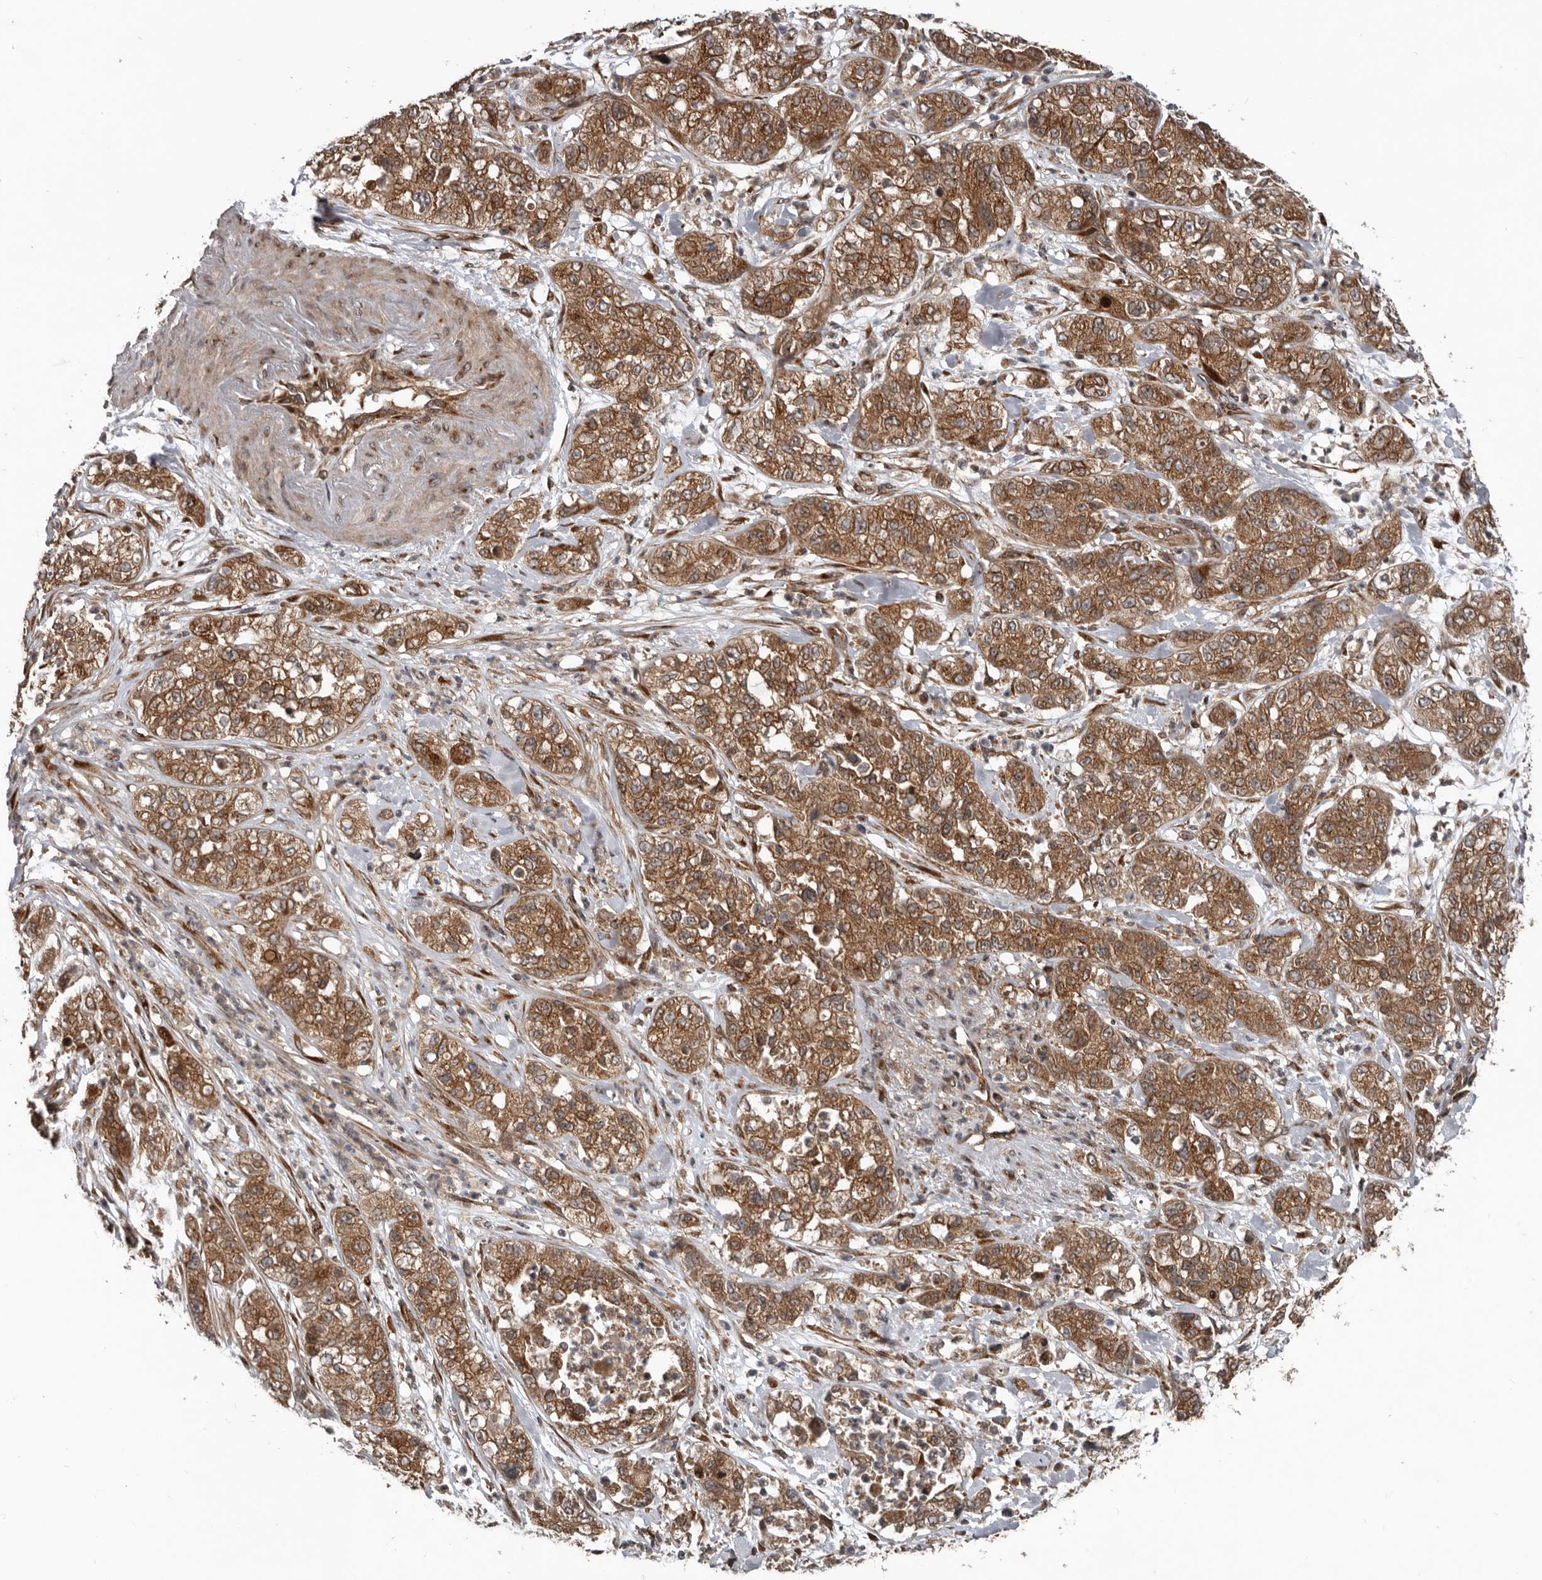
{"staining": {"intensity": "moderate", "quantity": ">75%", "location": "cytoplasmic/membranous"}, "tissue": "pancreatic cancer", "cell_type": "Tumor cells", "image_type": "cancer", "snomed": [{"axis": "morphology", "description": "Adenocarcinoma, NOS"}, {"axis": "topography", "description": "Pancreas"}], "caption": "Immunohistochemistry (IHC) (DAB (3,3'-diaminobenzidine)) staining of human pancreatic adenocarcinoma reveals moderate cytoplasmic/membranous protein expression in about >75% of tumor cells. (DAB (3,3'-diaminobenzidine) IHC, brown staining for protein, blue staining for nuclei).", "gene": "CCDC190", "patient": {"sex": "female", "age": 78}}